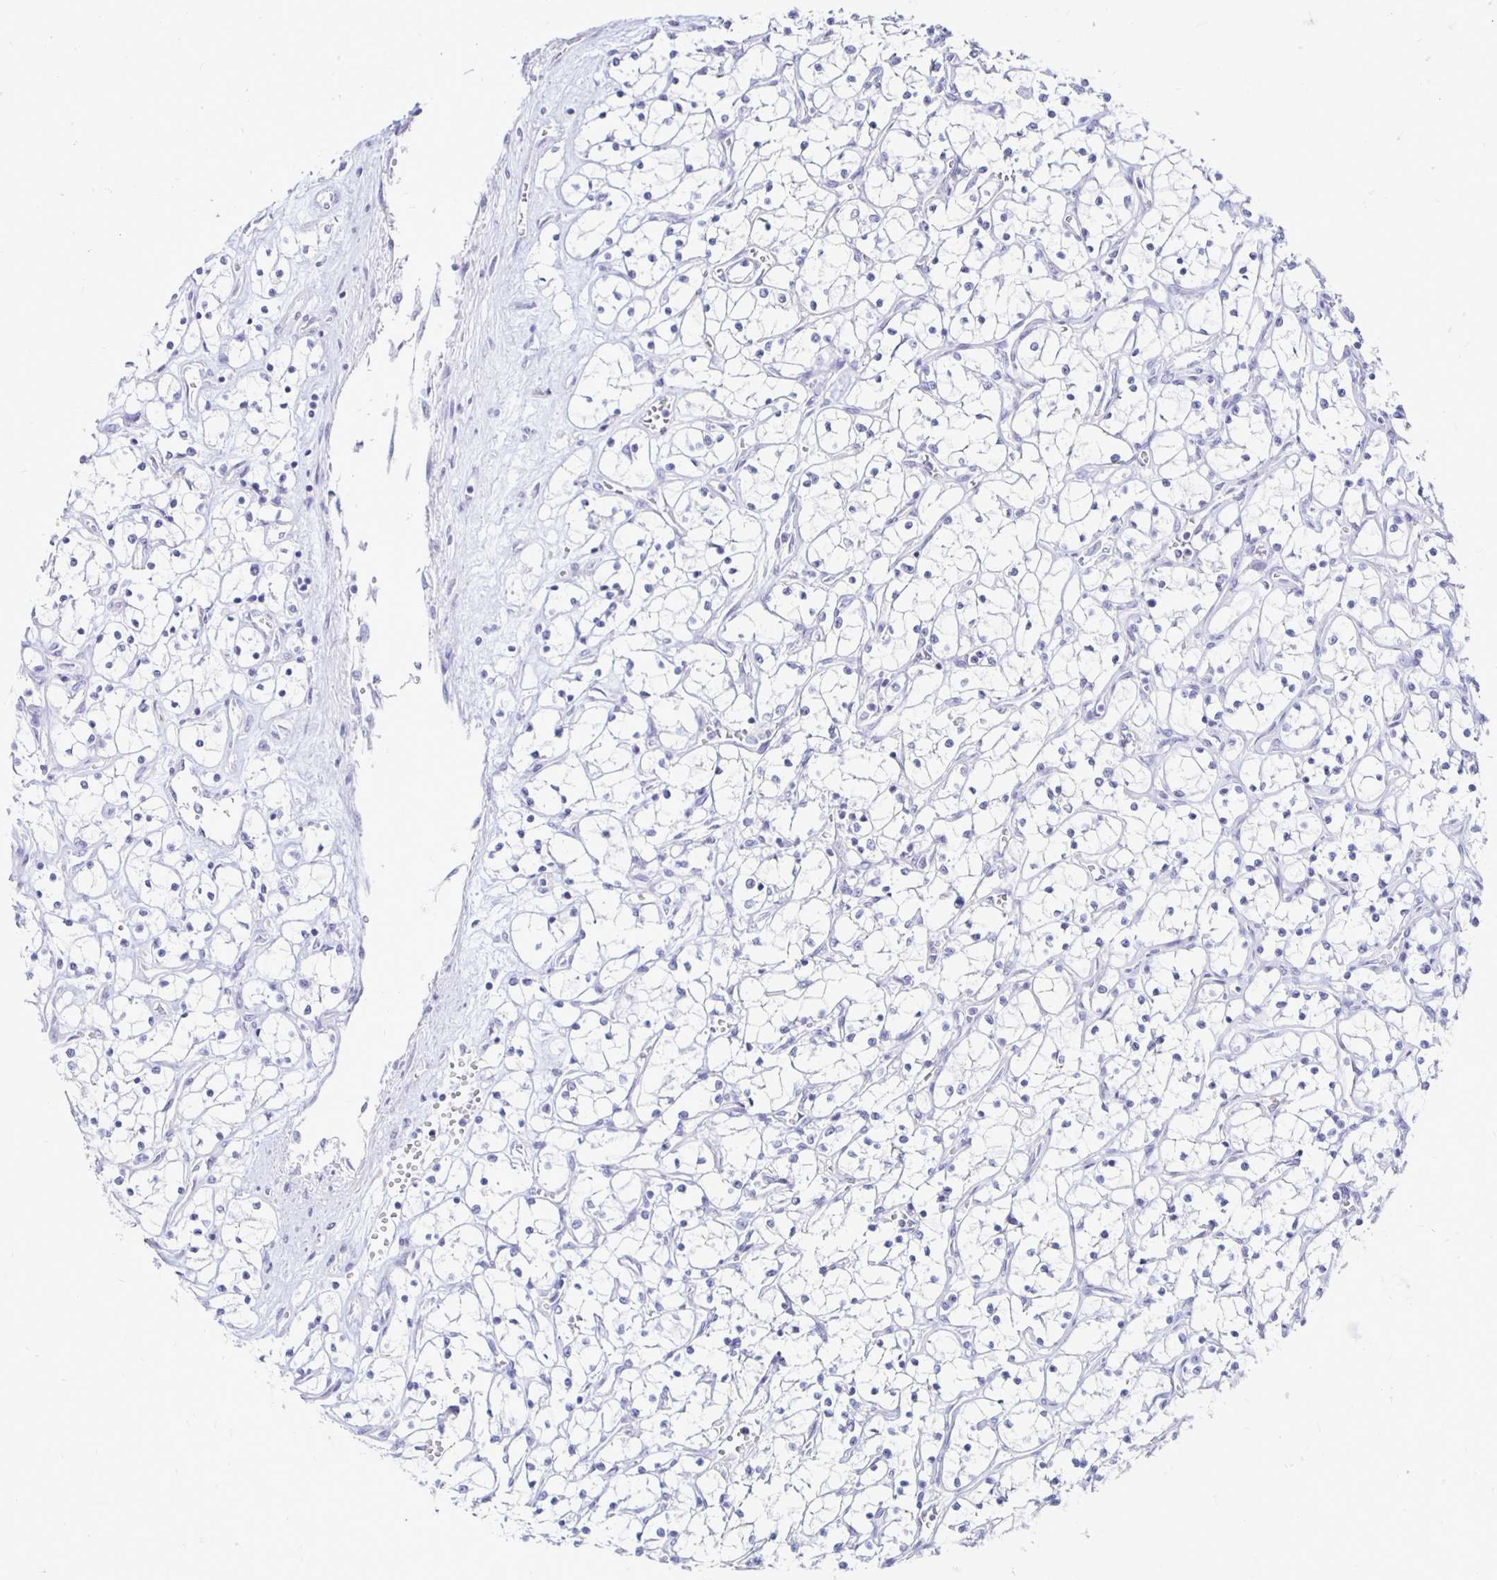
{"staining": {"intensity": "negative", "quantity": "none", "location": "none"}, "tissue": "renal cancer", "cell_type": "Tumor cells", "image_type": "cancer", "snomed": [{"axis": "morphology", "description": "Adenocarcinoma, NOS"}, {"axis": "topography", "description": "Kidney"}], "caption": "Immunohistochemical staining of human adenocarcinoma (renal) shows no significant staining in tumor cells.", "gene": "TIMP1", "patient": {"sex": "female", "age": 69}}